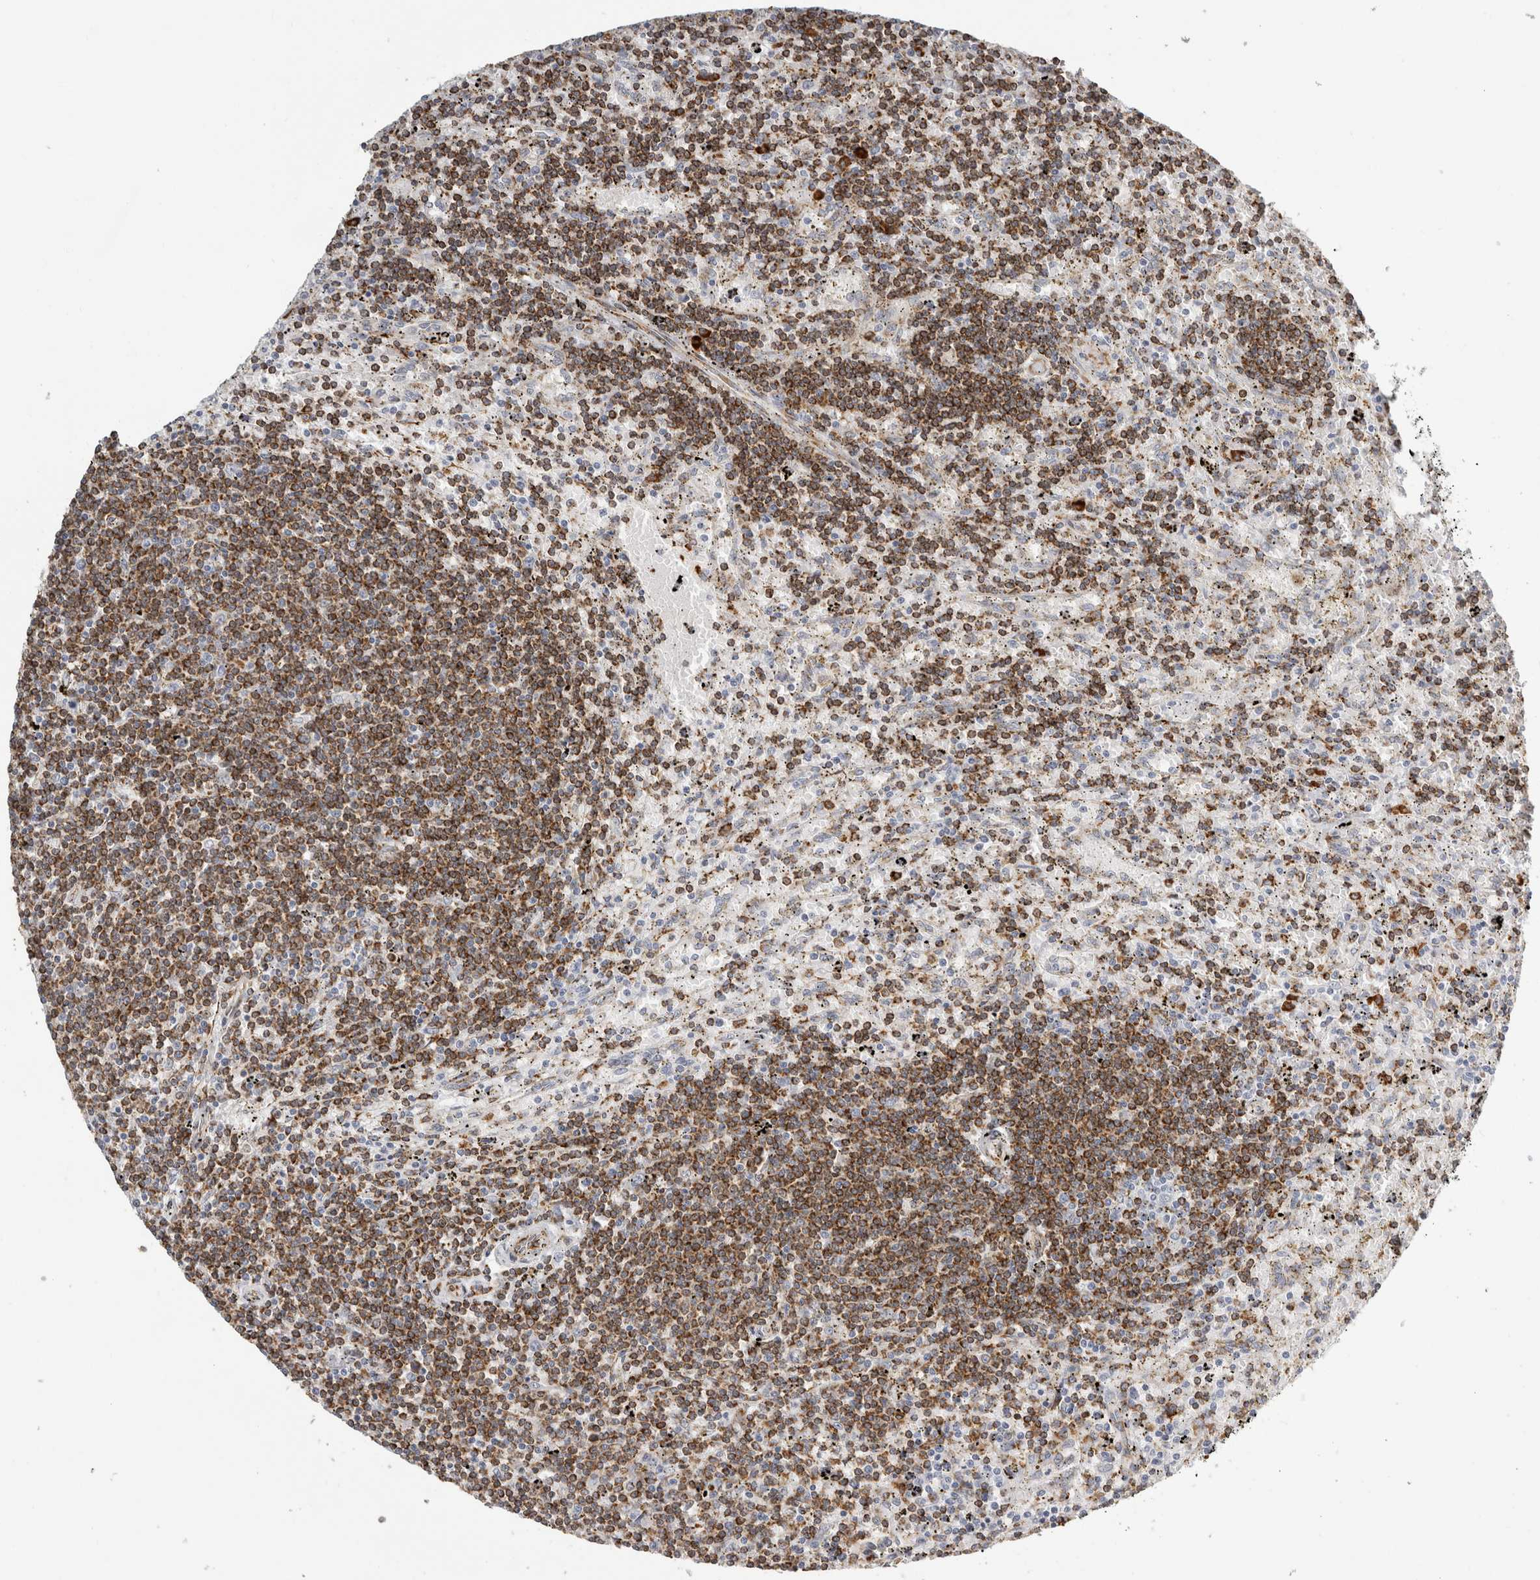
{"staining": {"intensity": "negative", "quantity": "none", "location": "none"}, "tissue": "lymphoma", "cell_type": "Tumor cells", "image_type": "cancer", "snomed": [{"axis": "morphology", "description": "Malignant lymphoma, non-Hodgkin's type, Low grade"}, {"axis": "topography", "description": "Spleen"}], "caption": "Immunohistochemical staining of human lymphoma reveals no significant positivity in tumor cells. (Stains: DAB (3,3'-diaminobenzidine) immunohistochemistry with hematoxylin counter stain, Microscopy: brightfield microscopy at high magnification).", "gene": "OSTN", "patient": {"sex": "male", "age": 76}}